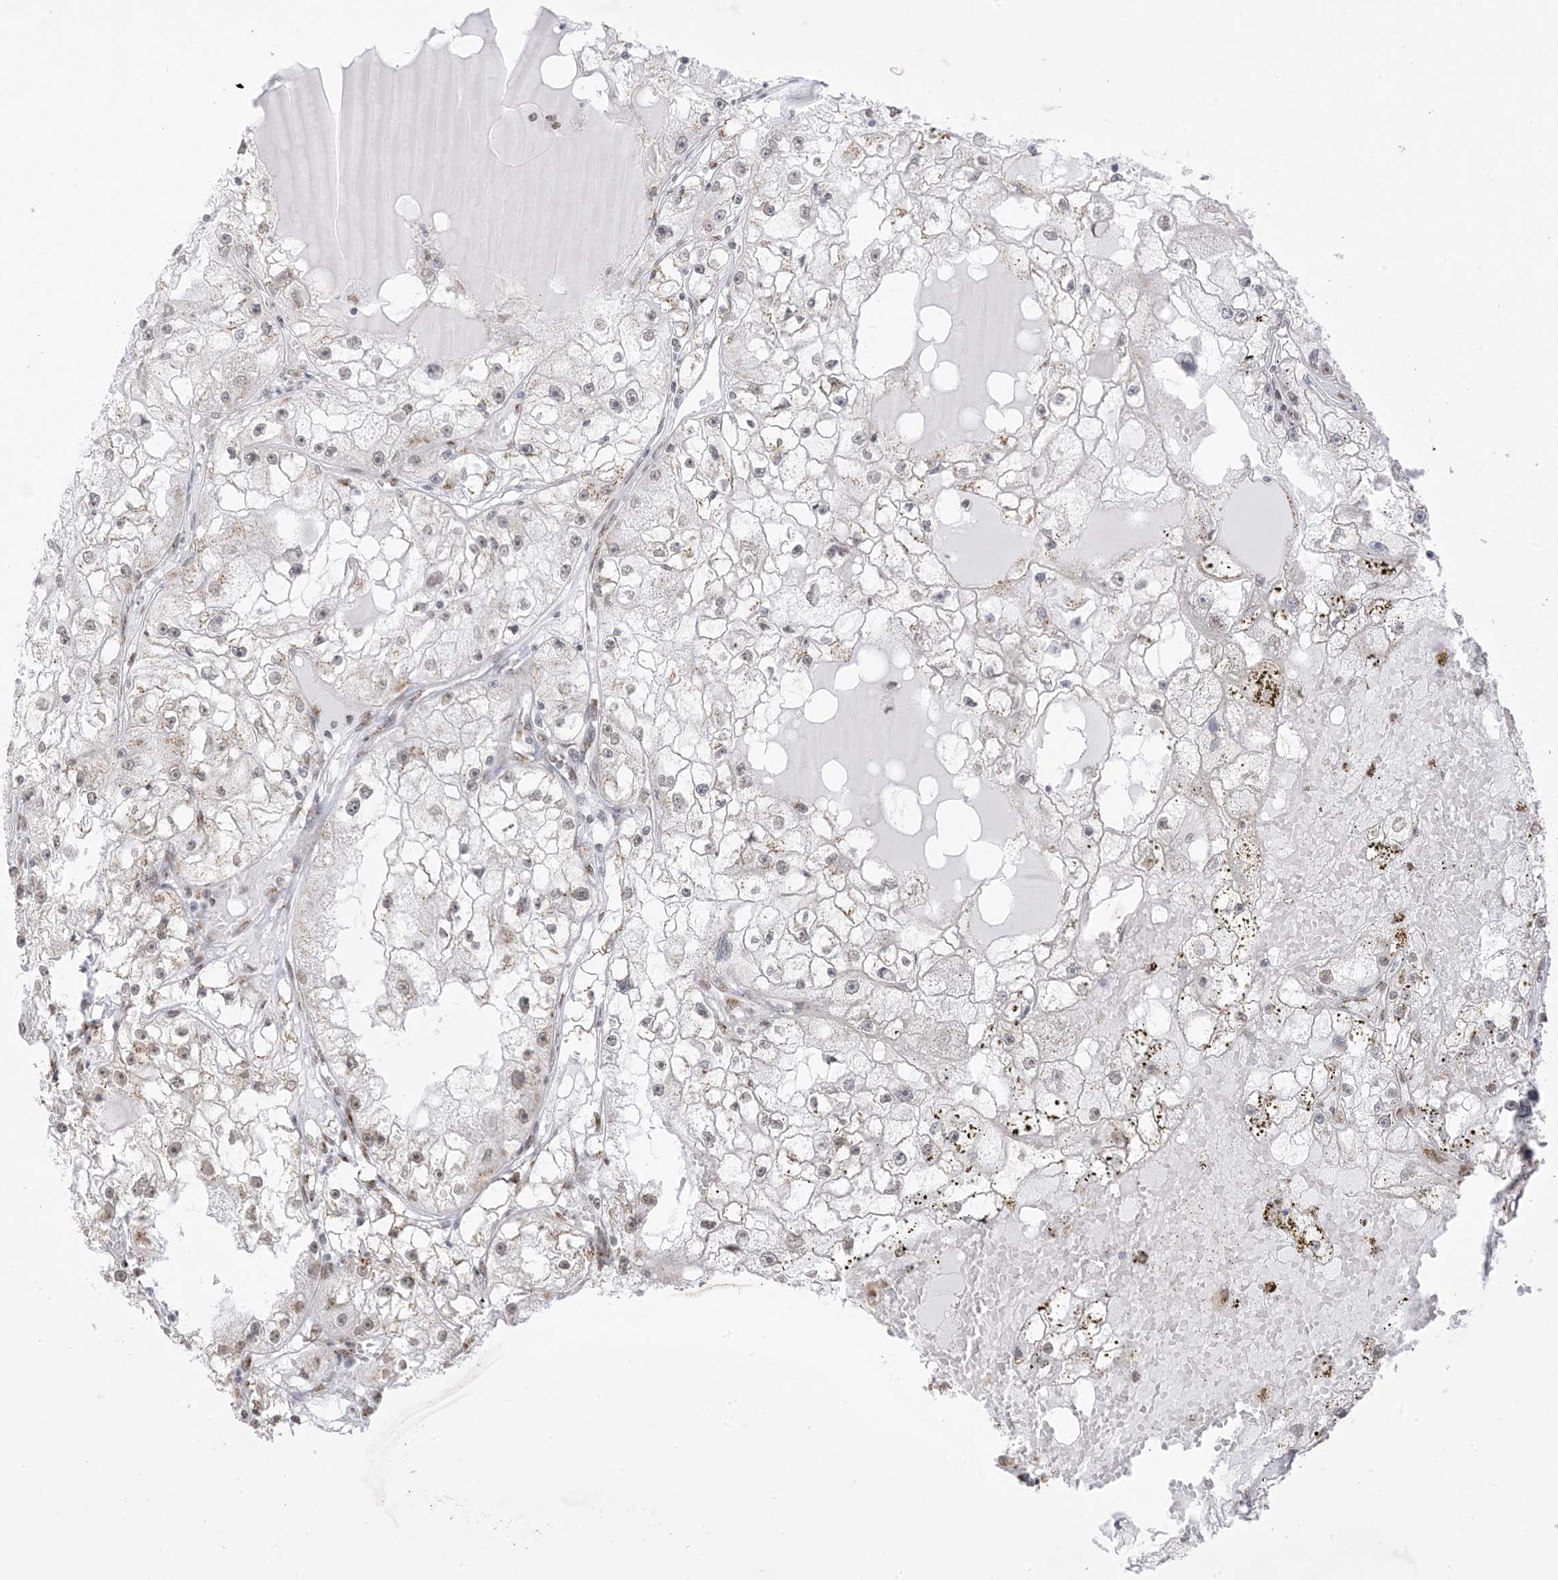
{"staining": {"intensity": "weak", "quantity": ">75%", "location": "nuclear"}, "tissue": "renal cancer", "cell_type": "Tumor cells", "image_type": "cancer", "snomed": [{"axis": "morphology", "description": "Adenocarcinoma, NOS"}, {"axis": "topography", "description": "Kidney"}], "caption": "IHC of renal adenocarcinoma reveals low levels of weak nuclear expression in about >75% of tumor cells.", "gene": "GPR107", "patient": {"sex": "male", "age": 56}}